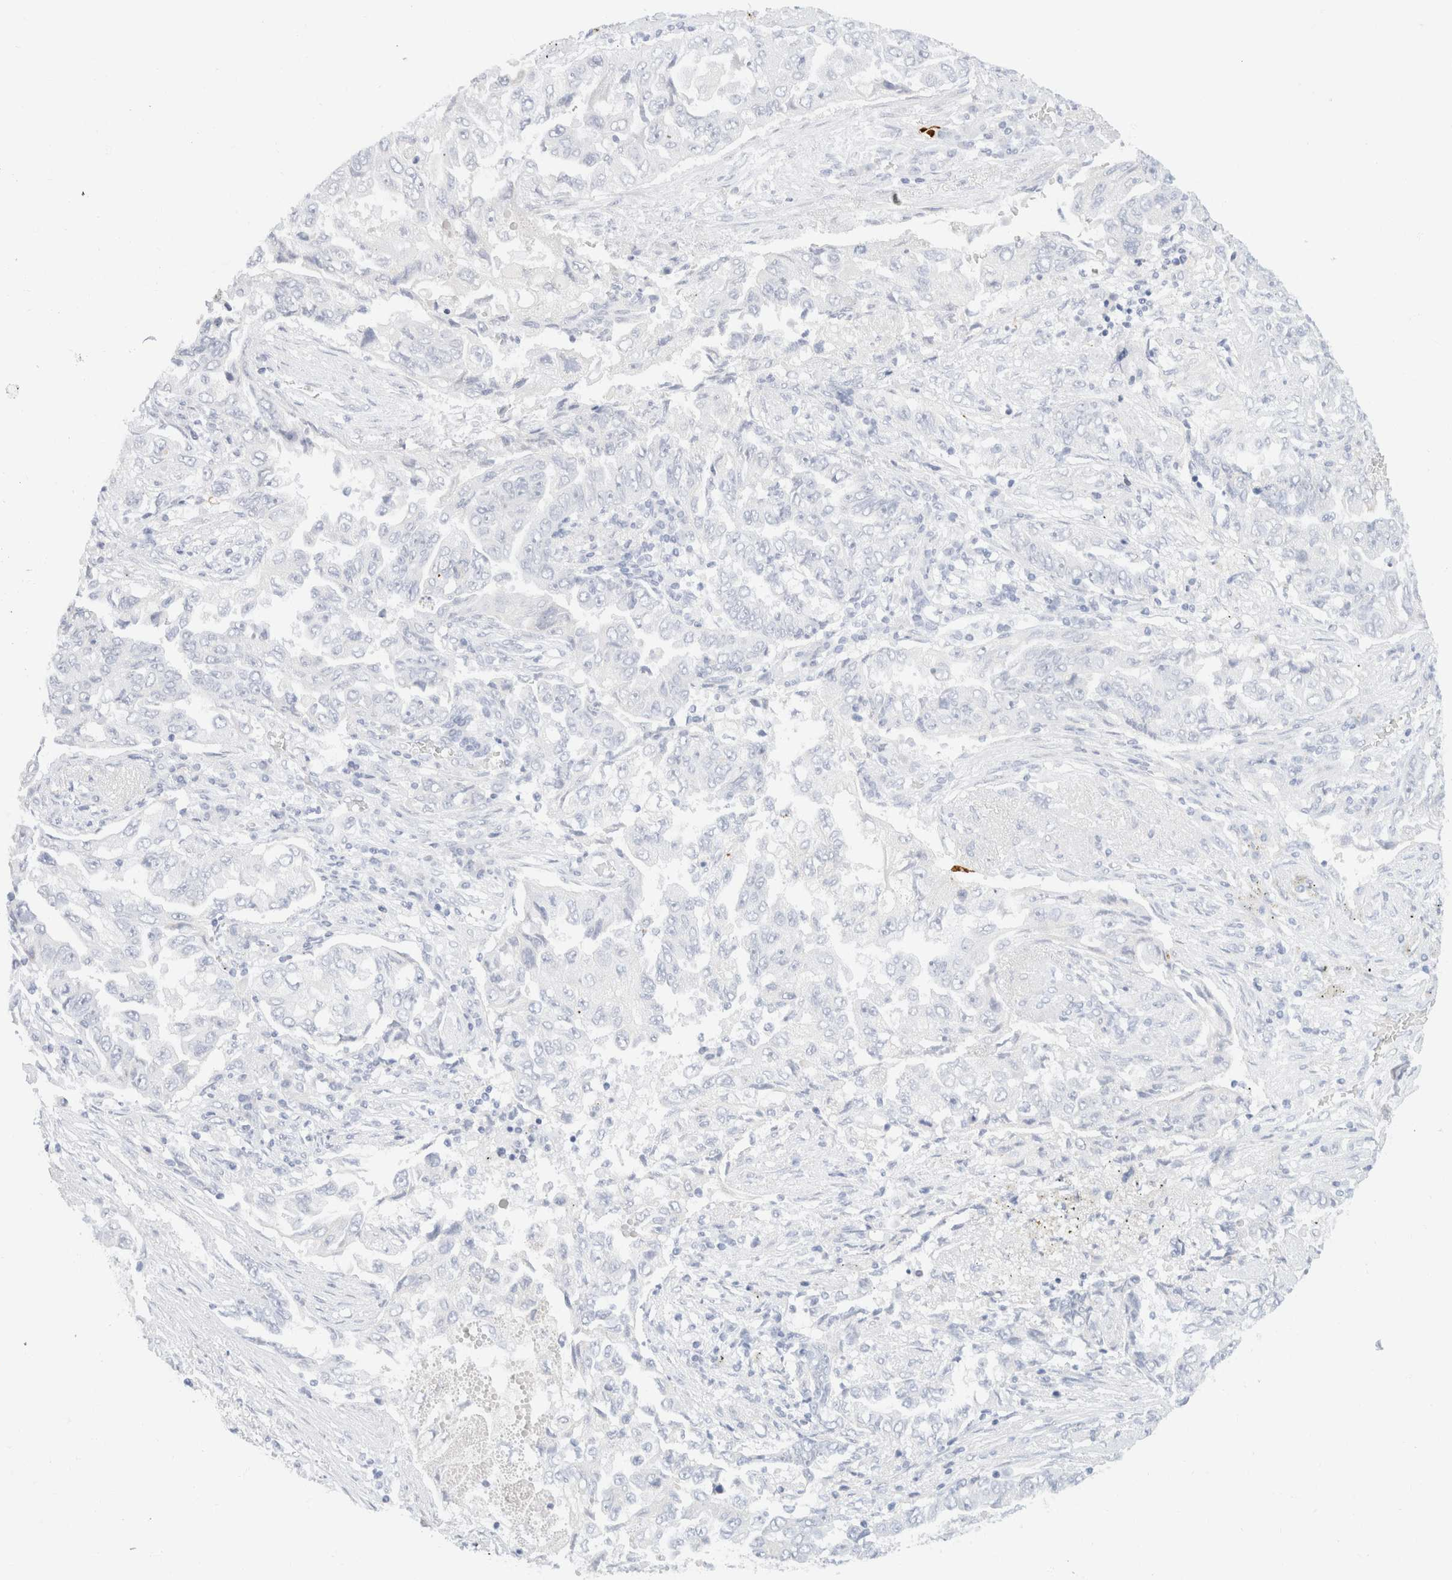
{"staining": {"intensity": "negative", "quantity": "none", "location": "none"}, "tissue": "lung cancer", "cell_type": "Tumor cells", "image_type": "cancer", "snomed": [{"axis": "morphology", "description": "Adenocarcinoma, NOS"}, {"axis": "topography", "description": "Lung"}], "caption": "Tumor cells are negative for brown protein staining in lung cancer.", "gene": "KRT20", "patient": {"sex": "female", "age": 51}}